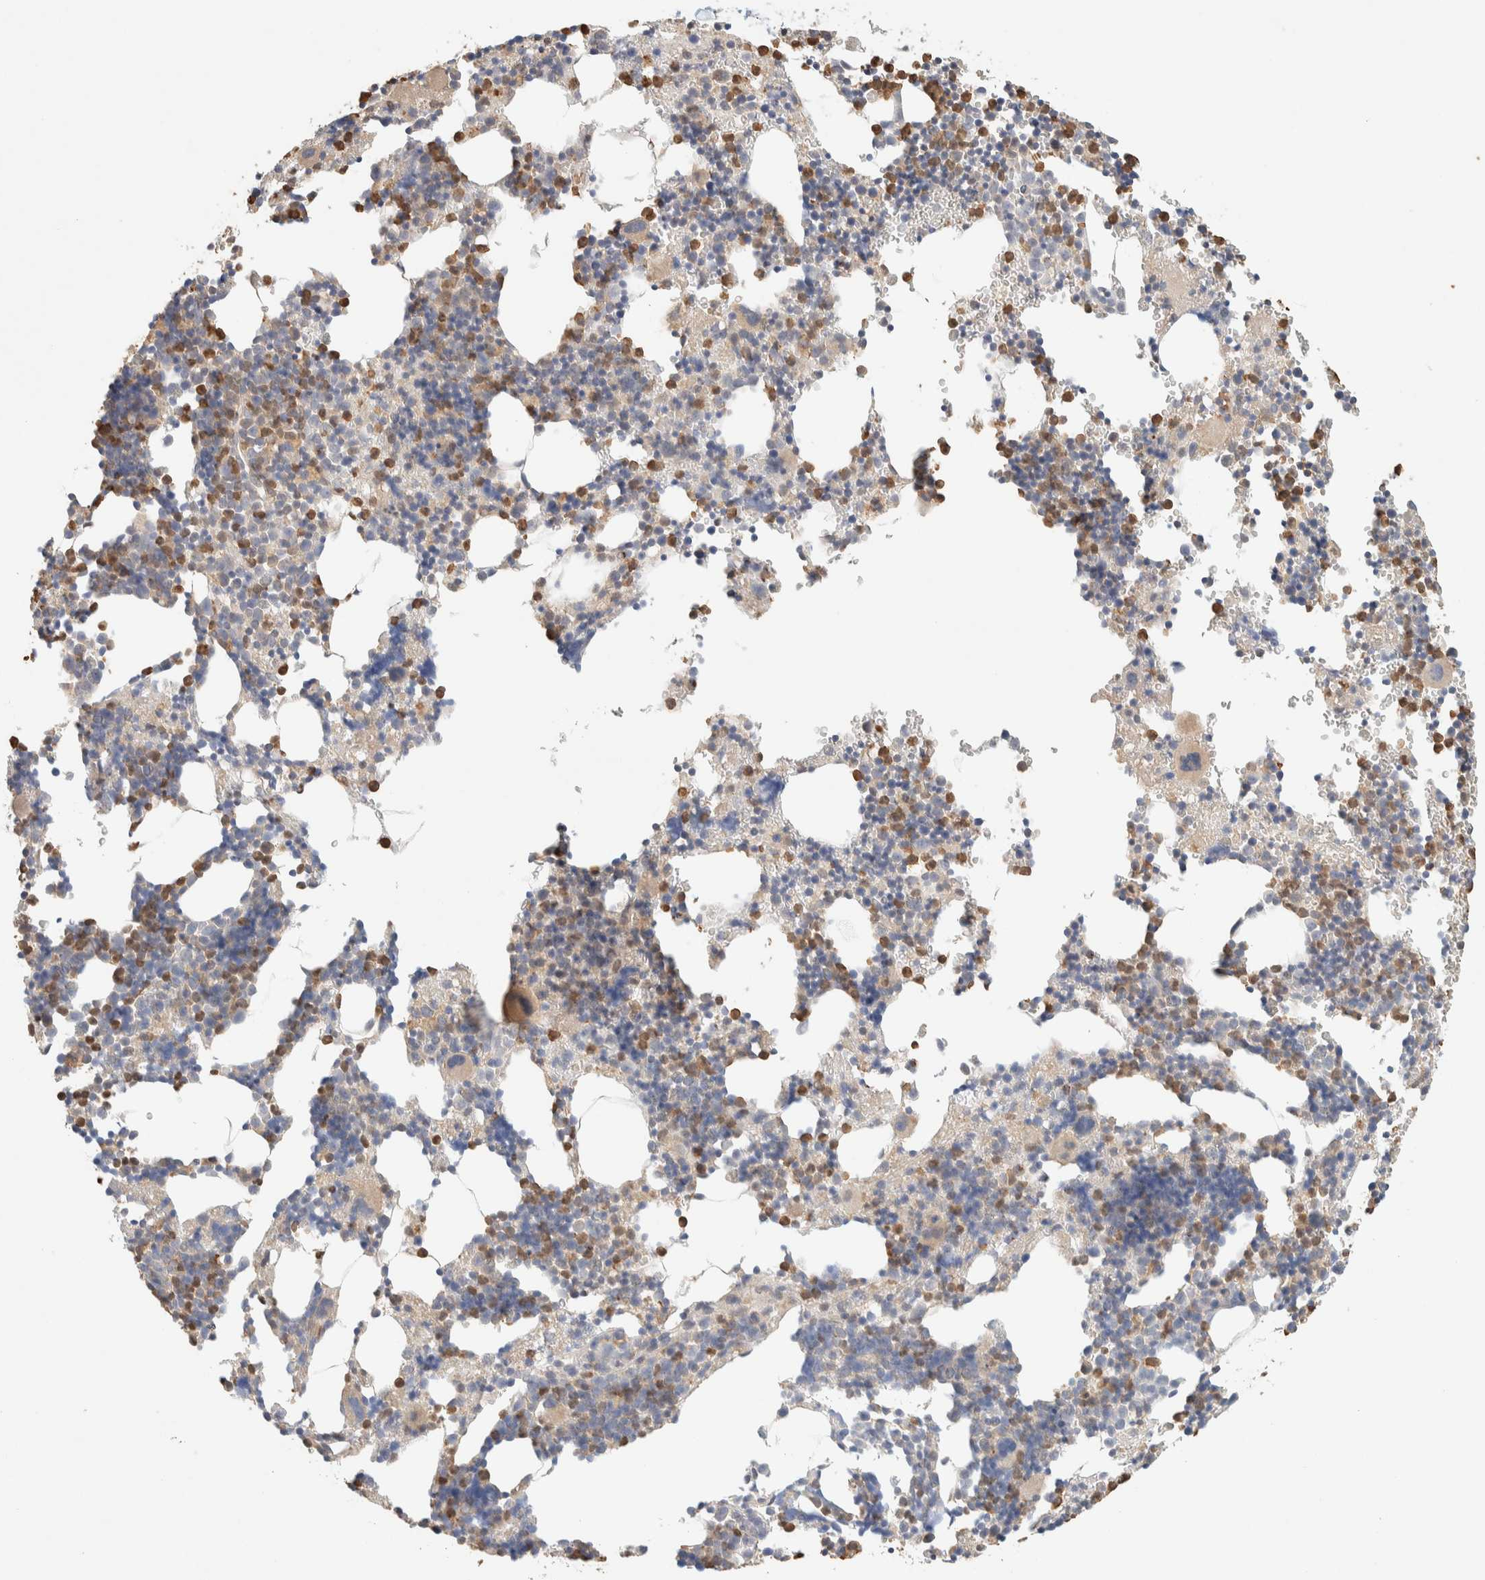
{"staining": {"intensity": "moderate", "quantity": "25%-75%", "location": "cytoplasmic/membranous"}, "tissue": "bone marrow", "cell_type": "Hematopoietic cells", "image_type": "normal", "snomed": [{"axis": "morphology", "description": "Normal tissue, NOS"}, {"axis": "morphology", "description": "Inflammation, NOS"}, {"axis": "topography", "description": "Bone marrow"}], "caption": "Unremarkable bone marrow shows moderate cytoplasmic/membranous expression in about 25%-75% of hematopoietic cells The staining was performed using DAB, with brown indicating positive protein expression. Nuclei are stained blue with hematoxylin..", "gene": "TTC3", "patient": {"sex": "male", "age": 31}}